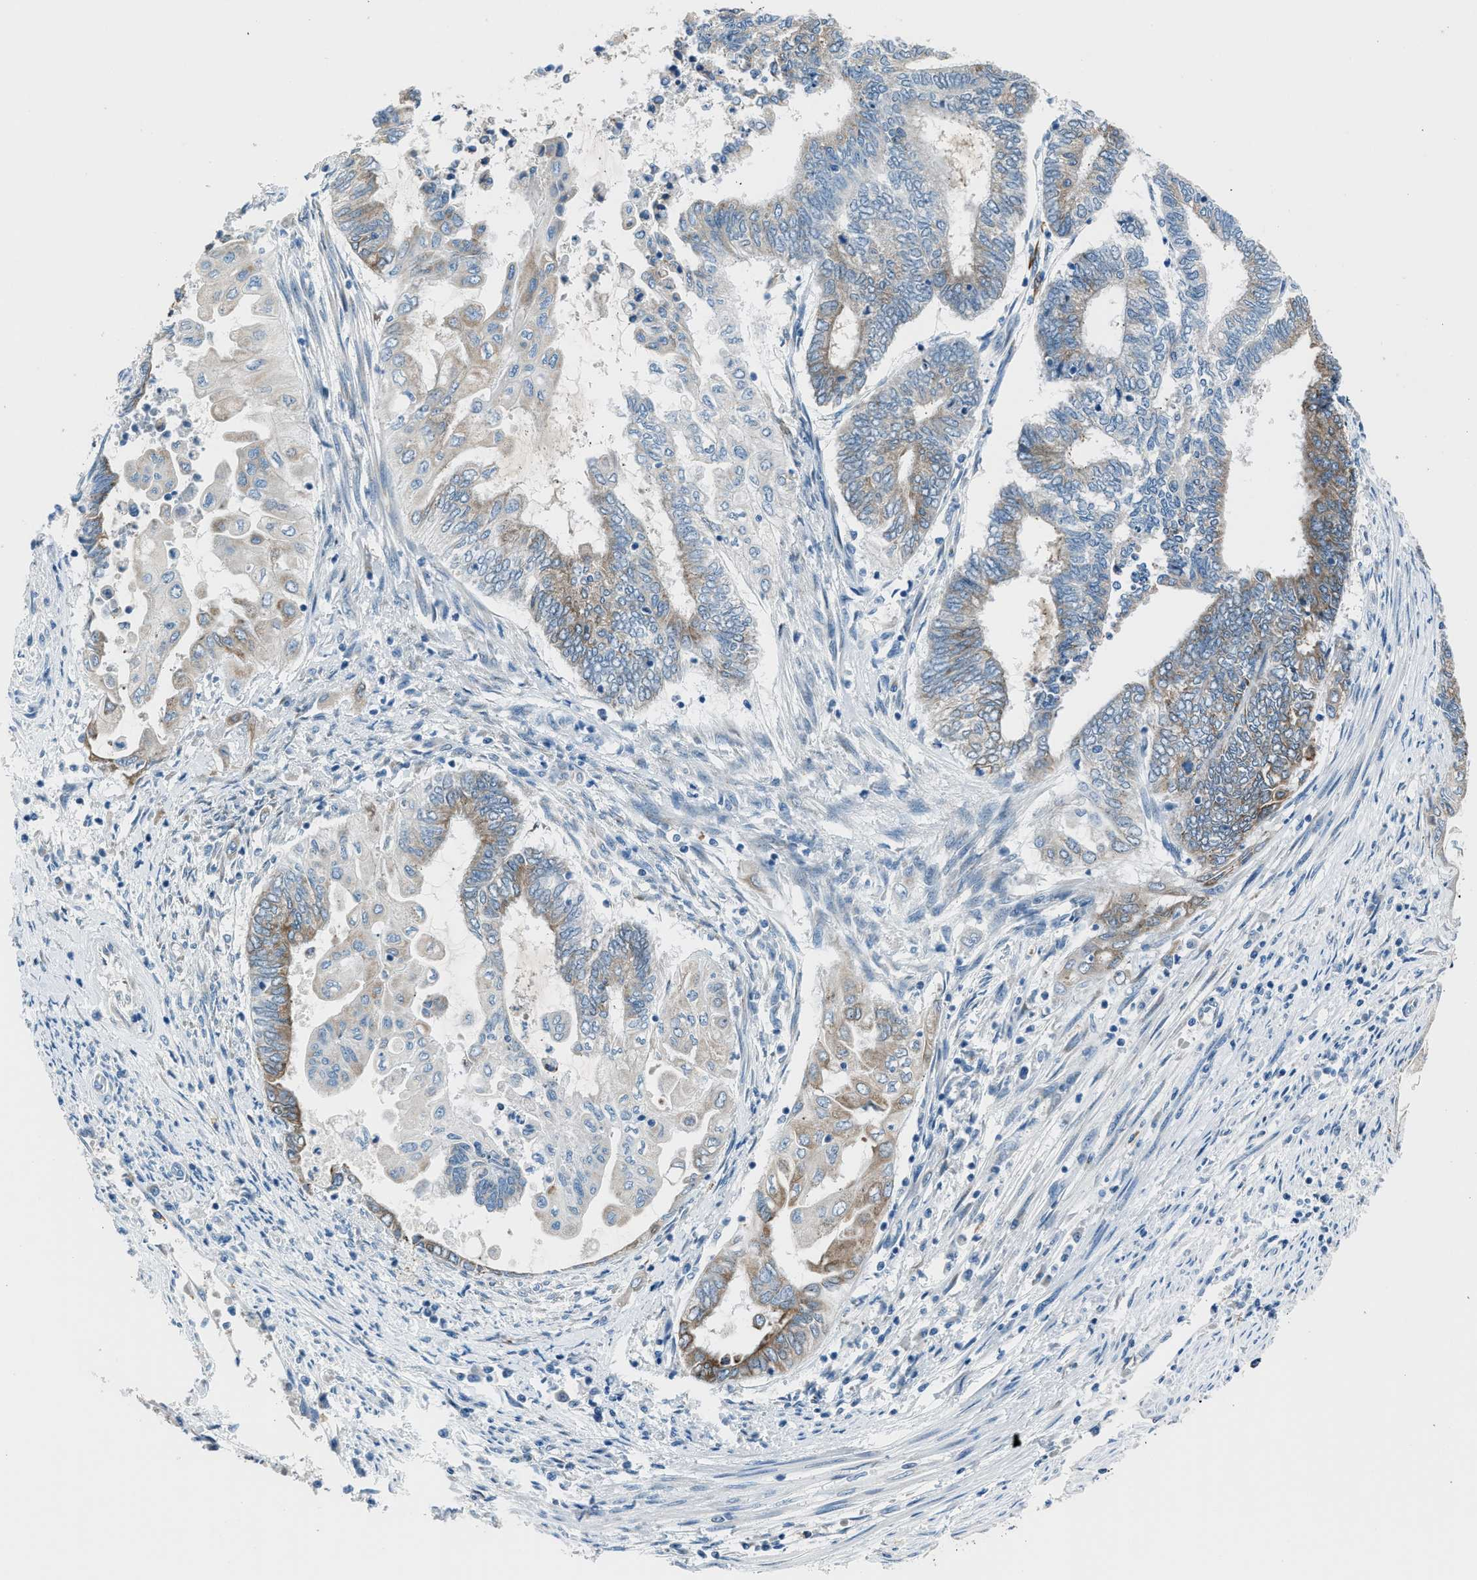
{"staining": {"intensity": "moderate", "quantity": "25%-75%", "location": "cytoplasmic/membranous"}, "tissue": "endometrial cancer", "cell_type": "Tumor cells", "image_type": "cancer", "snomed": [{"axis": "morphology", "description": "Adenocarcinoma, NOS"}, {"axis": "topography", "description": "Uterus"}, {"axis": "topography", "description": "Endometrium"}], "caption": "The image reveals staining of endometrial cancer (adenocarcinoma), revealing moderate cytoplasmic/membranous protein positivity (brown color) within tumor cells.", "gene": "RNF41", "patient": {"sex": "female", "age": 70}}